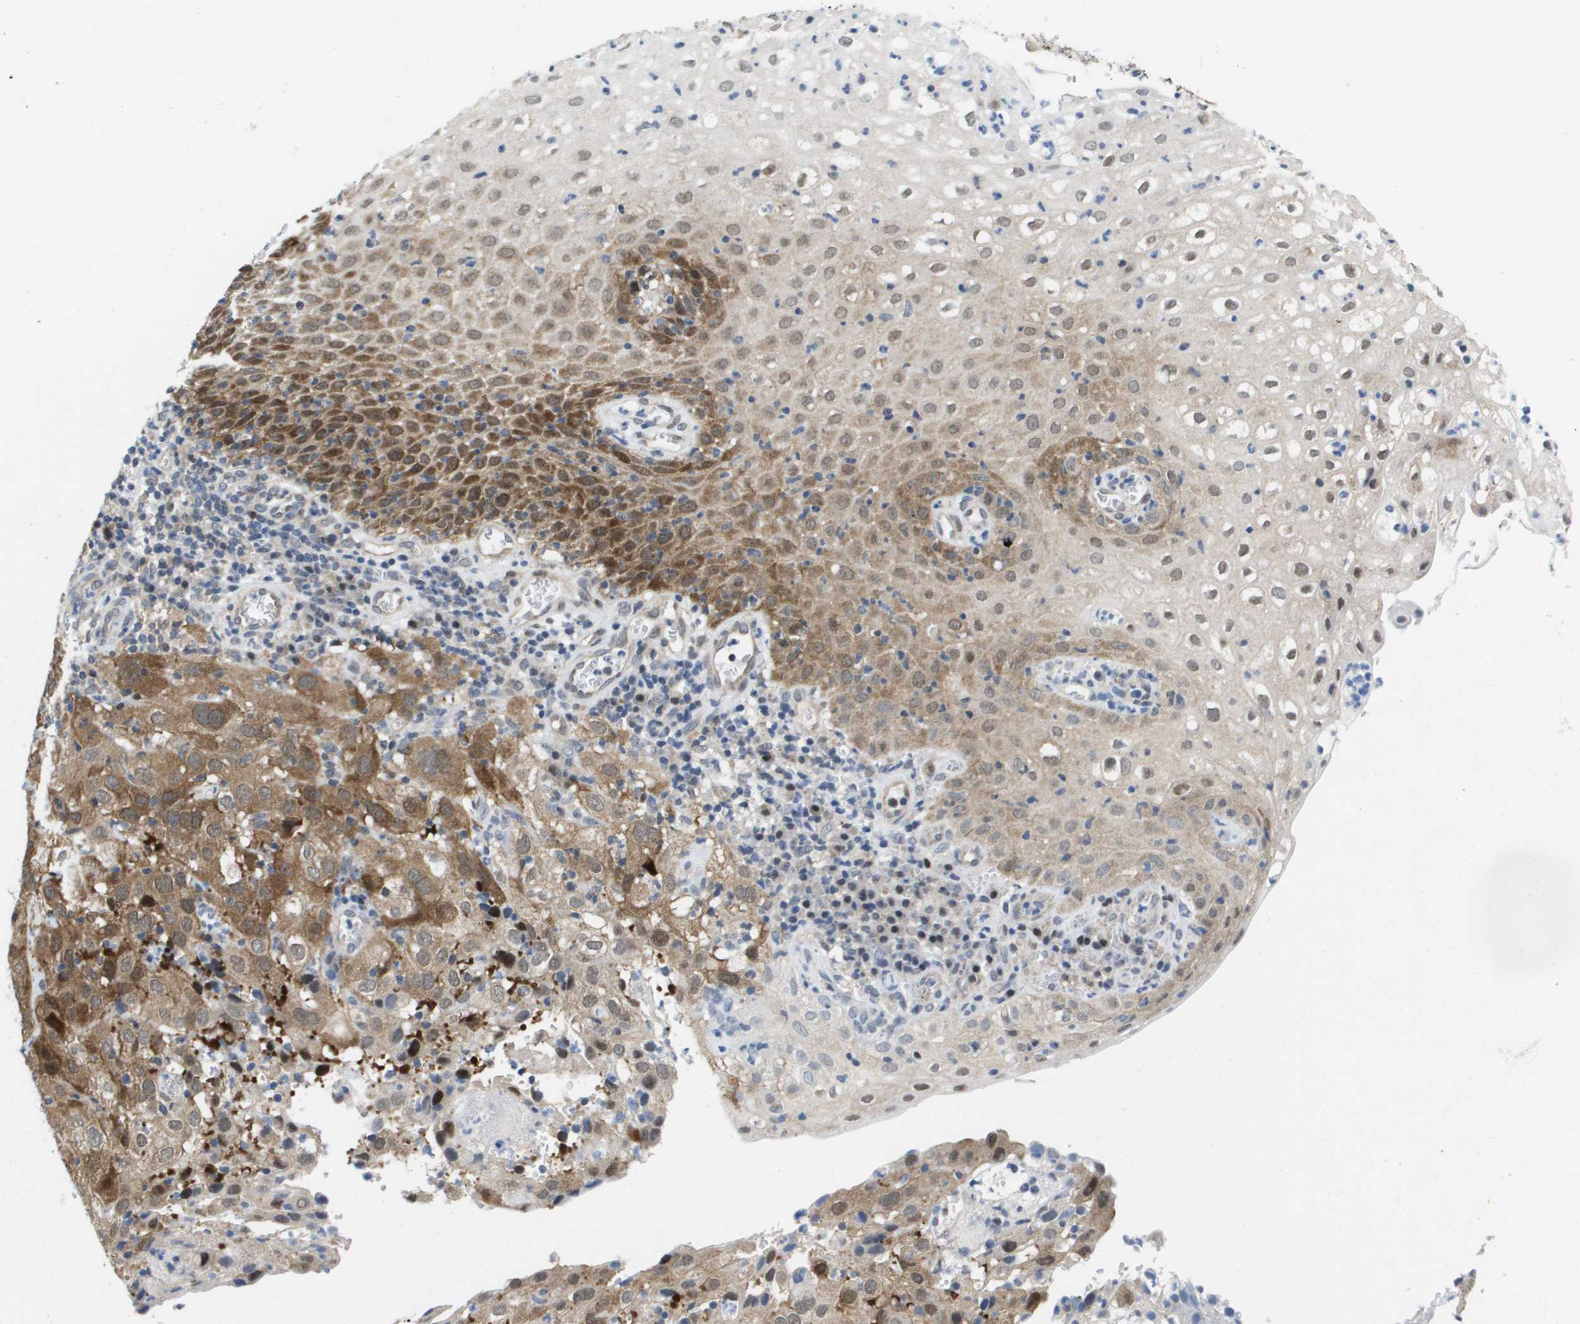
{"staining": {"intensity": "moderate", "quantity": ">75%", "location": "cytoplasmic/membranous"}, "tissue": "cervical cancer", "cell_type": "Tumor cells", "image_type": "cancer", "snomed": [{"axis": "morphology", "description": "Squamous cell carcinoma, NOS"}, {"axis": "topography", "description": "Cervix"}], "caption": "Immunohistochemistry micrograph of cervical cancer stained for a protein (brown), which shows medium levels of moderate cytoplasmic/membranous positivity in about >75% of tumor cells.", "gene": "FKBP4", "patient": {"sex": "female", "age": 32}}